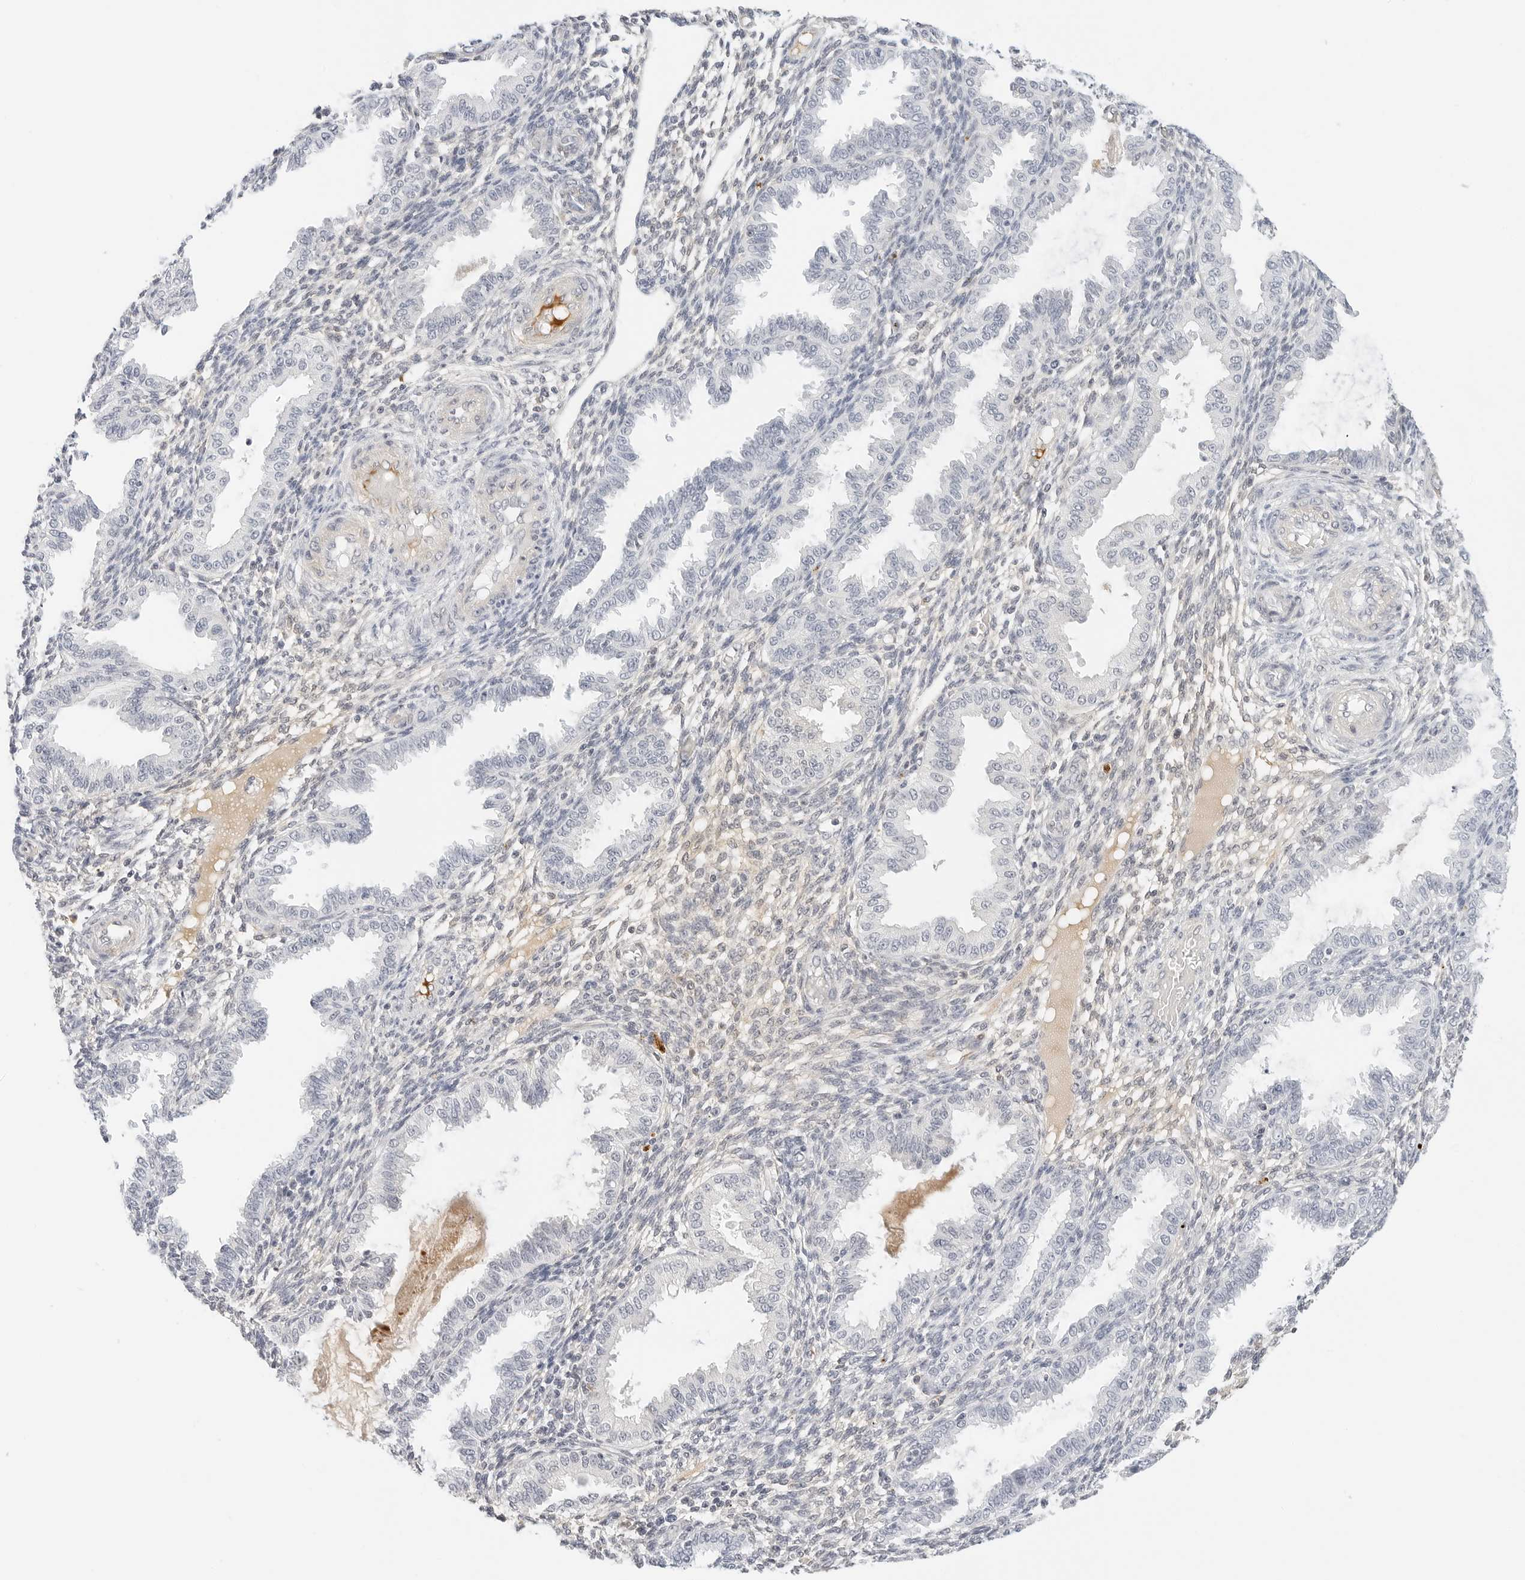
{"staining": {"intensity": "negative", "quantity": "none", "location": "none"}, "tissue": "endometrium", "cell_type": "Cells in endometrial stroma", "image_type": "normal", "snomed": [{"axis": "morphology", "description": "Normal tissue, NOS"}, {"axis": "topography", "description": "Endometrium"}], "caption": "Micrograph shows no significant protein staining in cells in endometrial stroma of normal endometrium.", "gene": "PKDCC", "patient": {"sex": "female", "age": 33}}